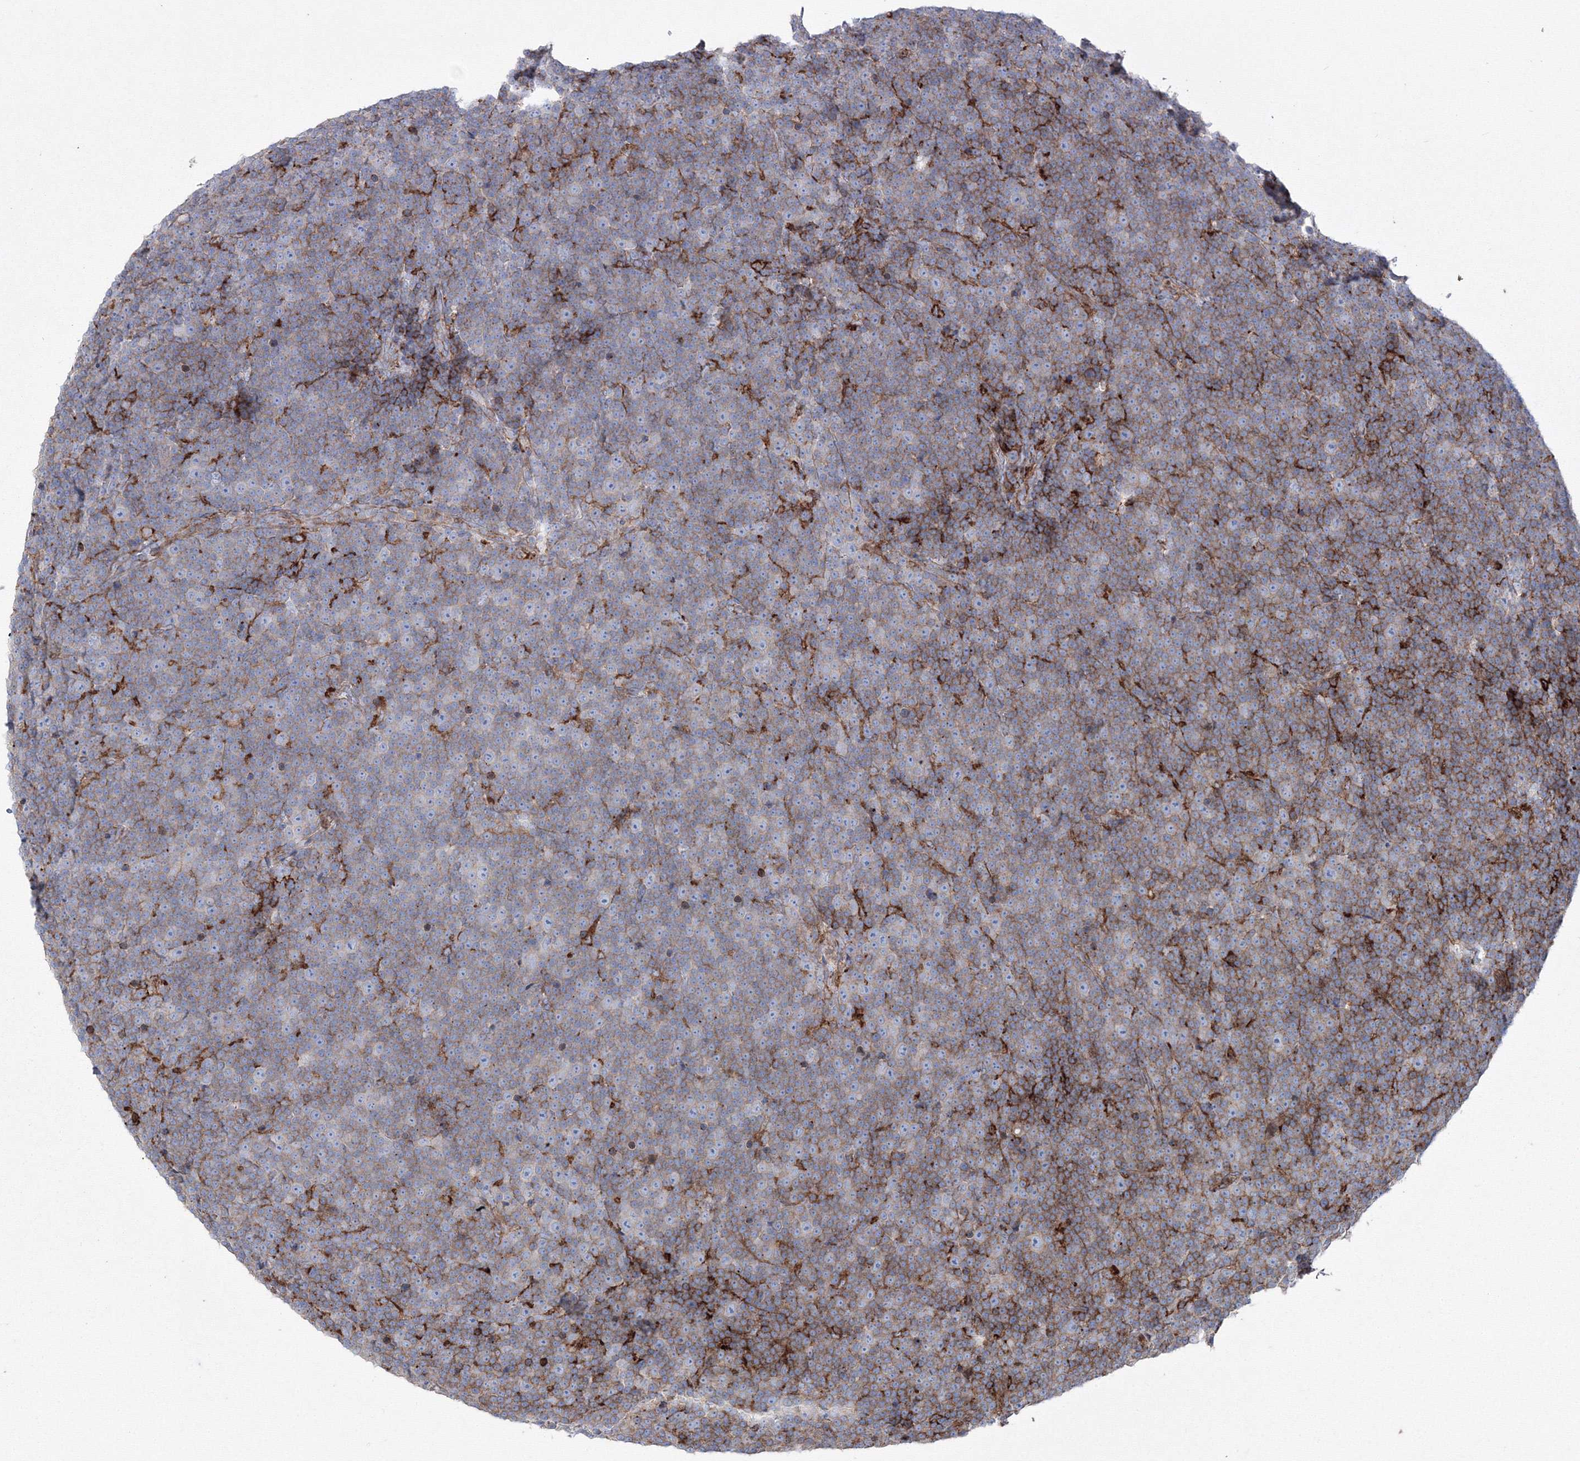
{"staining": {"intensity": "negative", "quantity": "none", "location": "none"}, "tissue": "lymphoma", "cell_type": "Tumor cells", "image_type": "cancer", "snomed": [{"axis": "morphology", "description": "Malignant lymphoma, non-Hodgkin's type, Low grade"}, {"axis": "topography", "description": "Lymph node"}], "caption": "Immunohistochemical staining of human lymphoma reveals no significant staining in tumor cells.", "gene": "GPR82", "patient": {"sex": "female", "age": 67}}